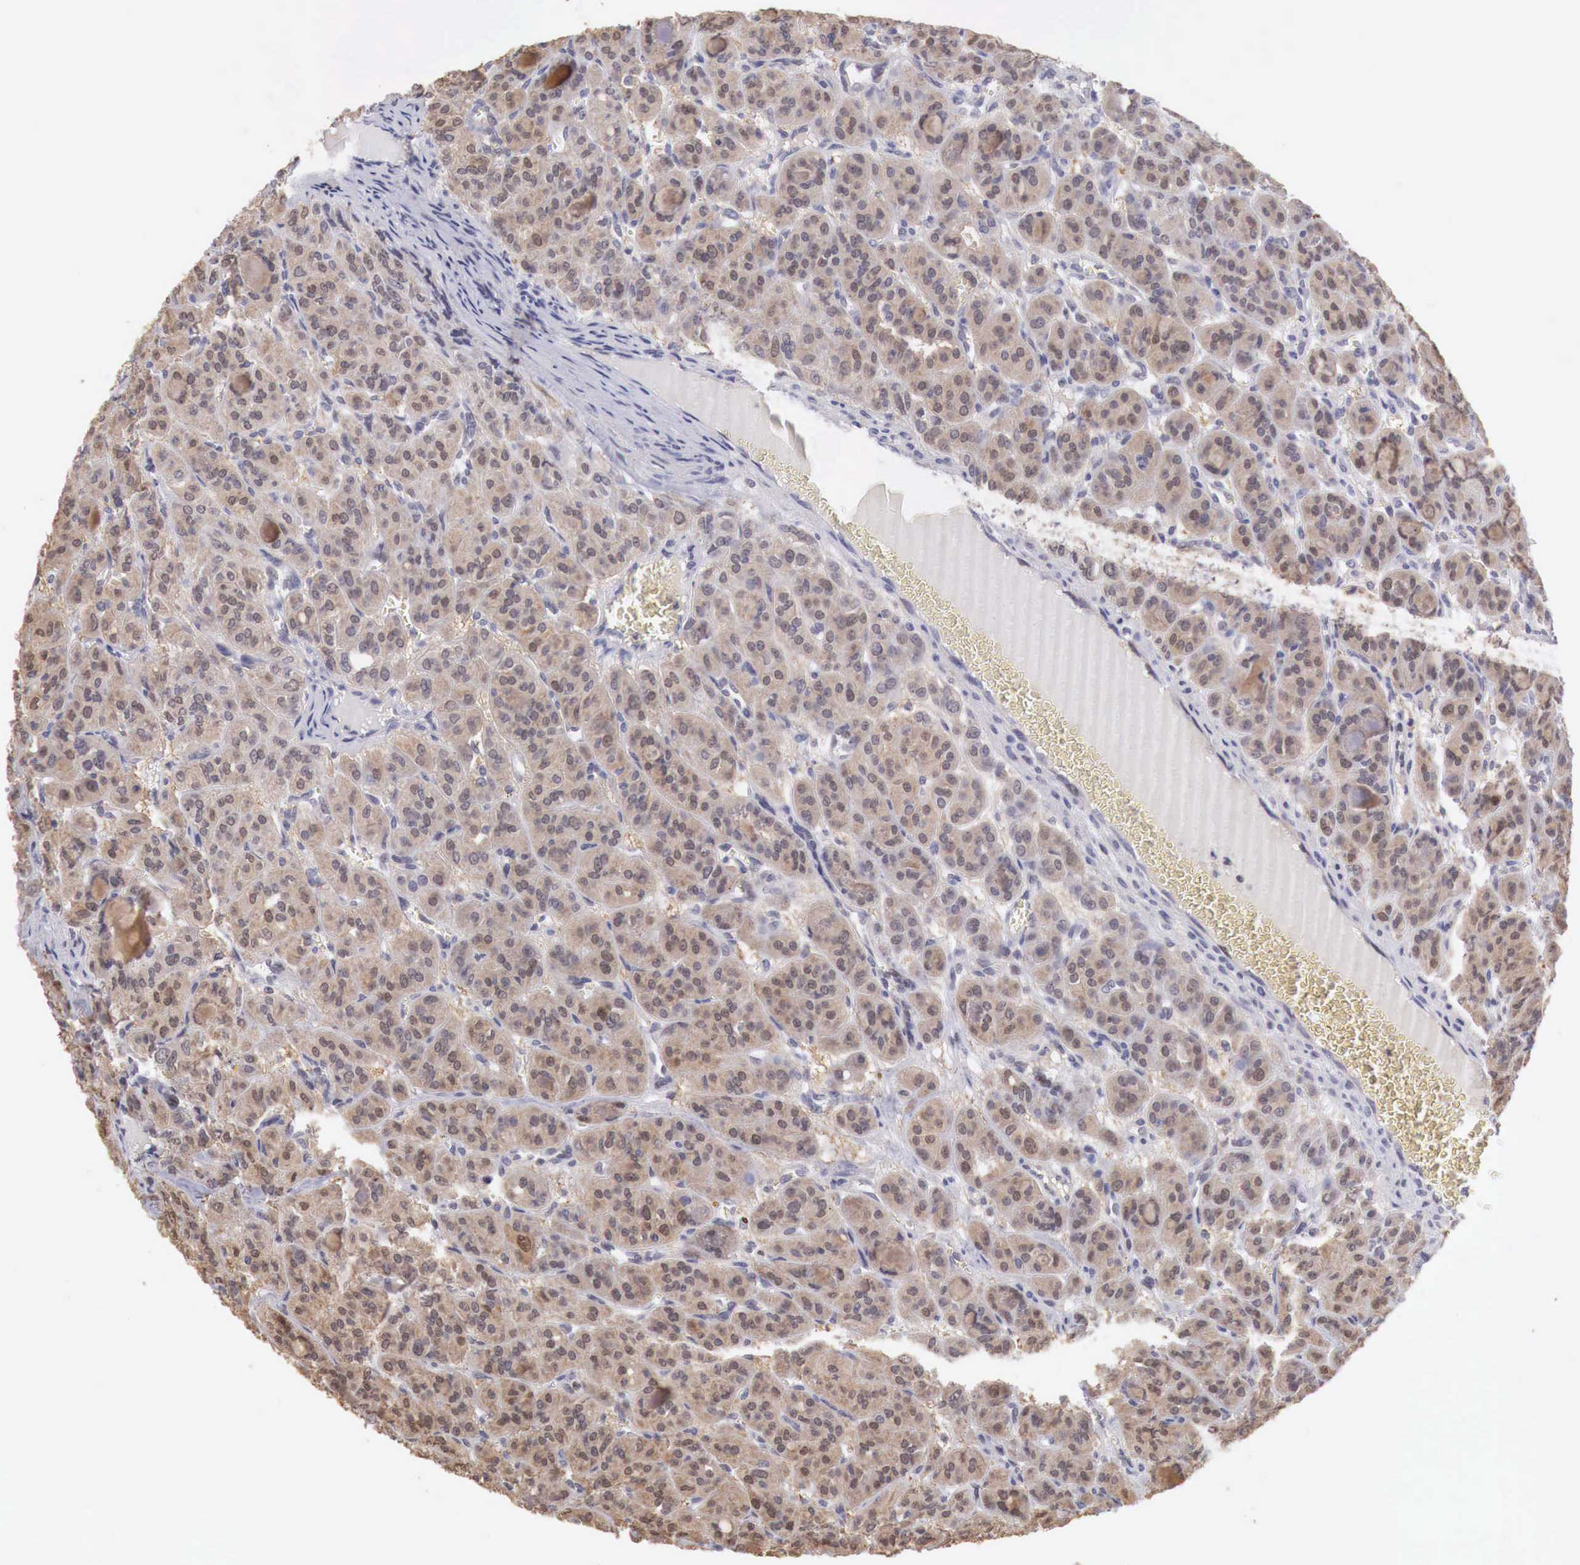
{"staining": {"intensity": "moderate", "quantity": ">75%", "location": "cytoplasmic/membranous"}, "tissue": "thyroid cancer", "cell_type": "Tumor cells", "image_type": "cancer", "snomed": [{"axis": "morphology", "description": "Follicular adenoma carcinoma, NOS"}, {"axis": "topography", "description": "Thyroid gland"}], "caption": "Thyroid follicular adenoma carcinoma stained with DAB IHC demonstrates medium levels of moderate cytoplasmic/membranous expression in about >75% of tumor cells. (IHC, brightfield microscopy, high magnification).", "gene": "TBC1D9", "patient": {"sex": "female", "age": 71}}